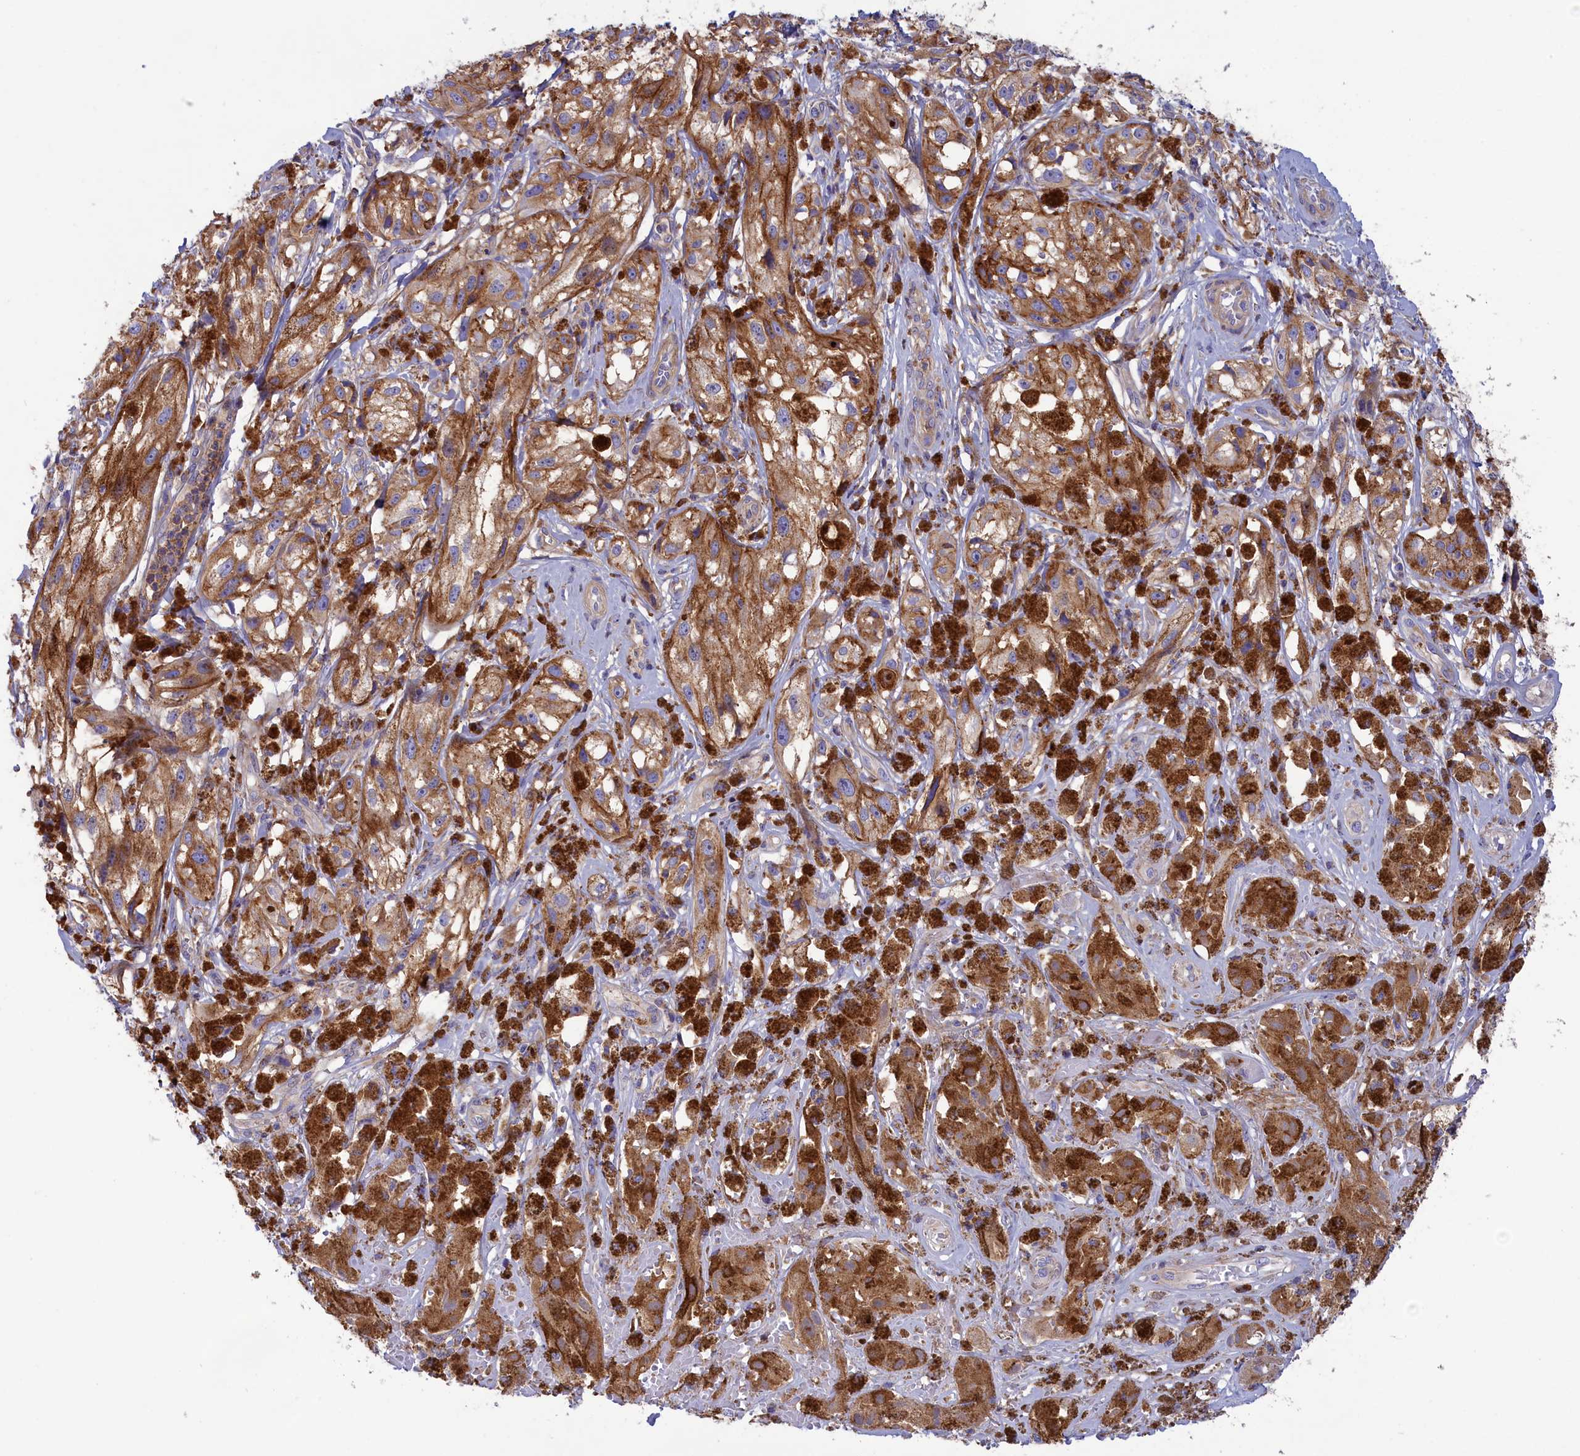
{"staining": {"intensity": "moderate", "quantity": ">75%", "location": "cytoplasmic/membranous"}, "tissue": "melanoma", "cell_type": "Tumor cells", "image_type": "cancer", "snomed": [{"axis": "morphology", "description": "Malignant melanoma, NOS"}, {"axis": "topography", "description": "Skin"}], "caption": "This micrograph displays immunohistochemistry staining of malignant melanoma, with medium moderate cytoplasmic/membranous staining in about >75% of tumor cells.", "gene": "SCAMP4", "patient": {"sex": "male", "age": 88}}